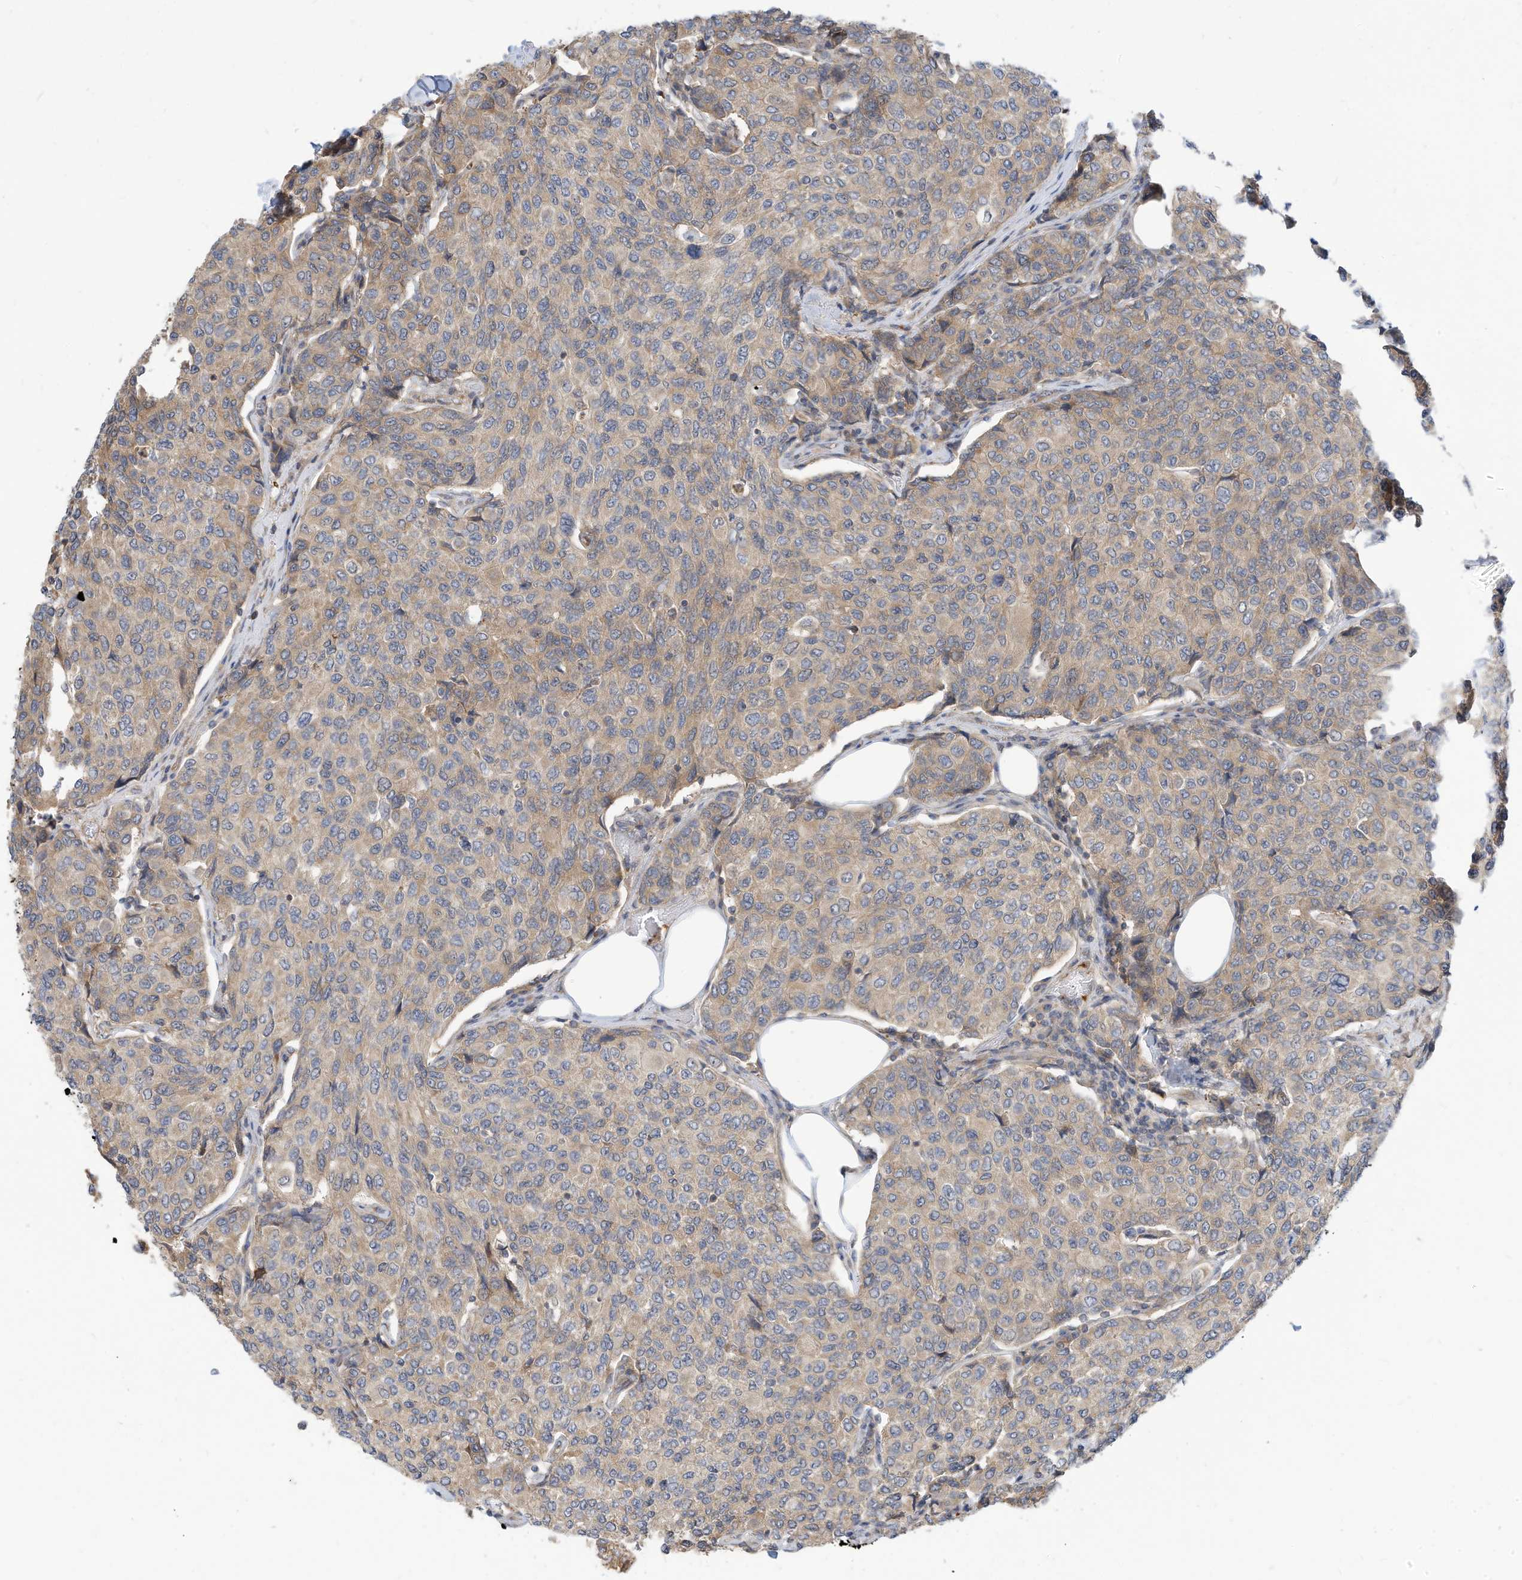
{"staining": {"intensity": "weak", "quantity": "25%-75%", "location": "cytoplasmic/membranous"}, "tissue": "breast cancer", "cell_type": "Tumor cells", "image_type": "cancer", "snomed": [{"axis": "morphology", "description": "Duct carcinoma"}, {"axis": "topography", "description": "Breast"}], "caption": "Immunohistochemistry (IHC) staining of breast infiltrating ductal carcinoma, which demonstrates low levels of weak cytoplasmic/membranous positivity in about 25%-75% of tumor cells indicating weak cytoplasmic/membranous protein positivity. The staining was performed using DAB (3,3'-diaminobenzidine) (brown) for protein detection and nuclei were counterstained in hematoxylin (blue).", "gene": "OFD1", "patient": {"sex": "female", "age": 55}}